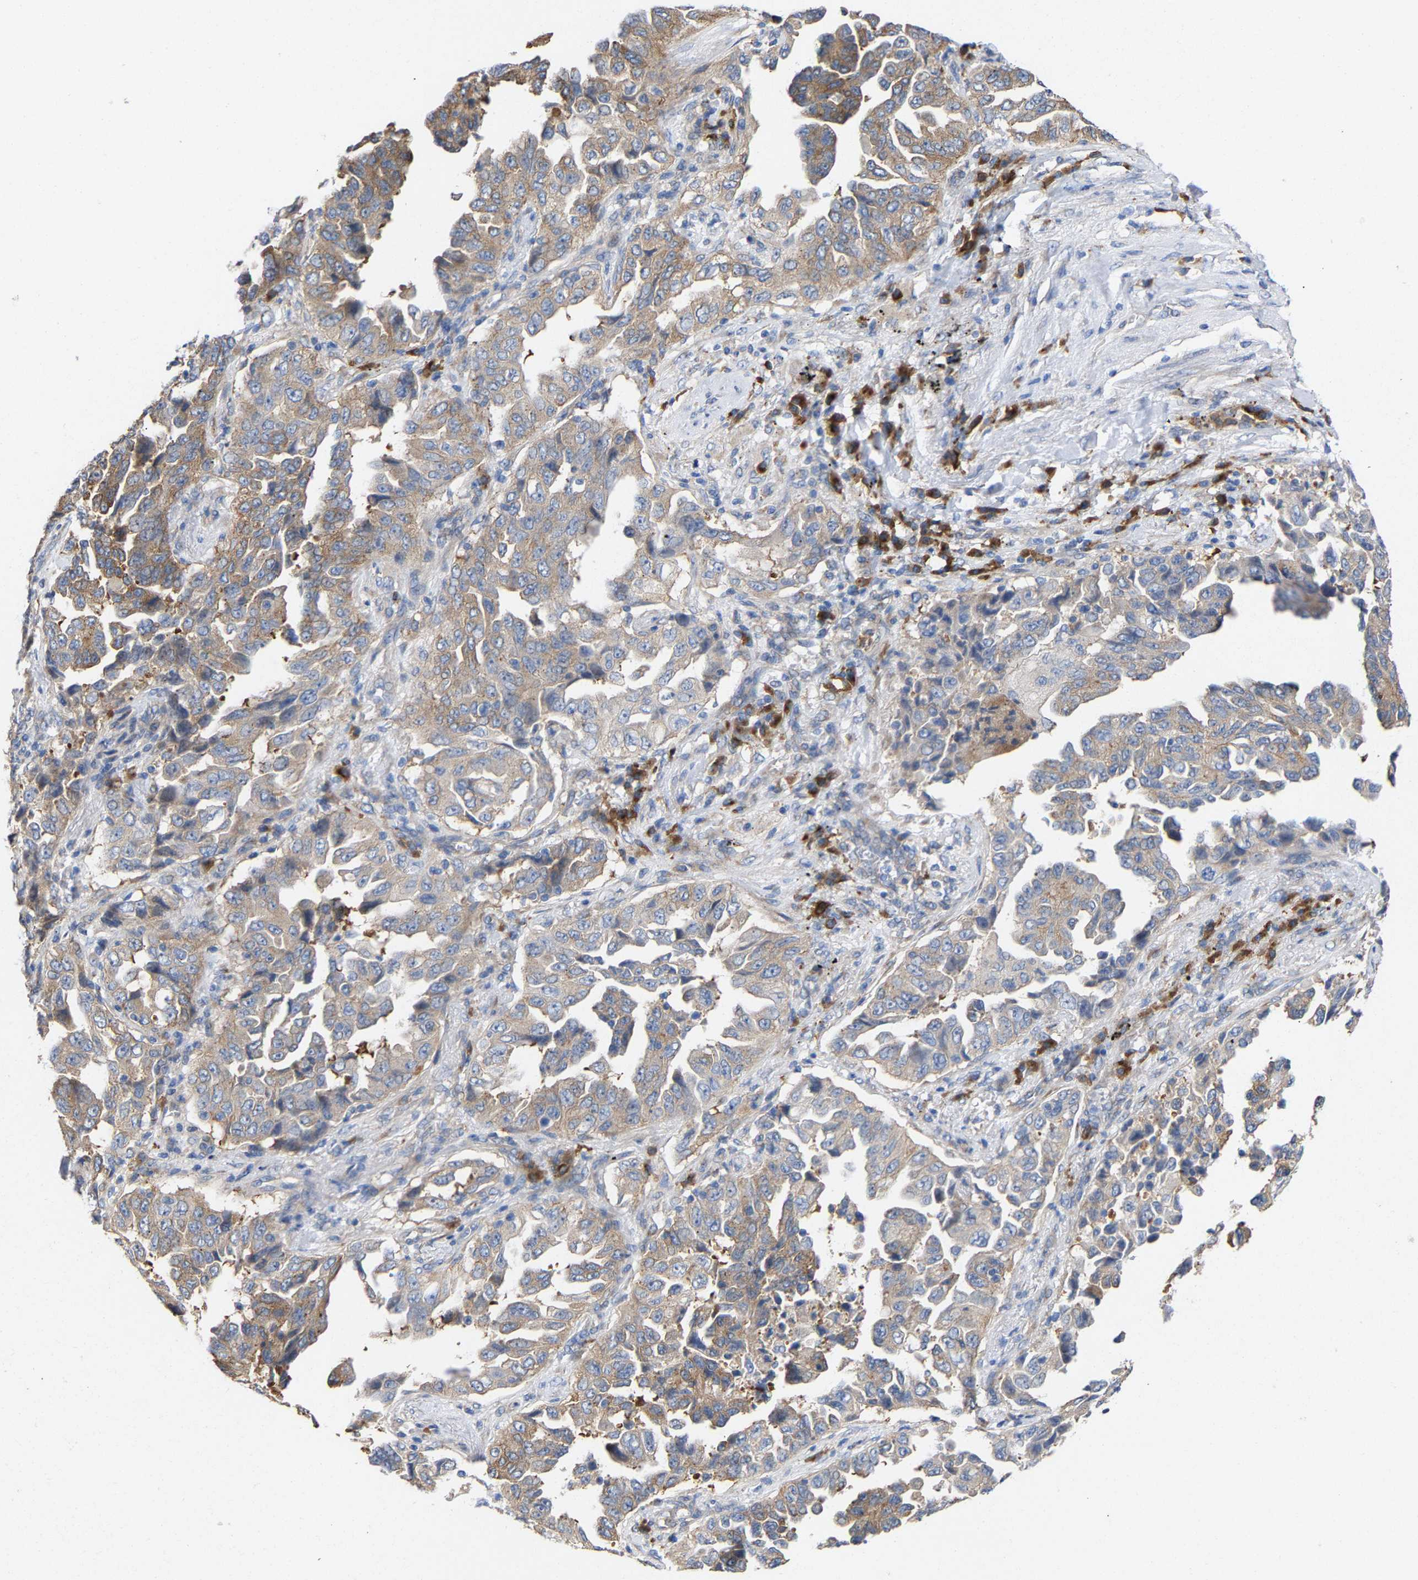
{"staining": {"intensity": "moderate", "quantity": "<25%", "location": "cytoplasmic/membranous"}, "tissue": "lung cancer", "cell_type": "Tumor cells", "image_type": "cancer", "snomed": [{"axis": "morphology", "description": "Adenocarcinoma, NOS"}, {"axis": "topography", "description": "Lung"}], "caption": "IHC (DAB (3,3'-diaminobenzidine)) staining of human lung cancer (adenocarcinoma) displays moderate cytoplasmic/membranous protein staining in about <25% of tumor cells. (Brightfield microscopy of DAB IHC at high magnification).", "gene": "PPP1R15A", "patient": {"sex": "female", "age": 51}}